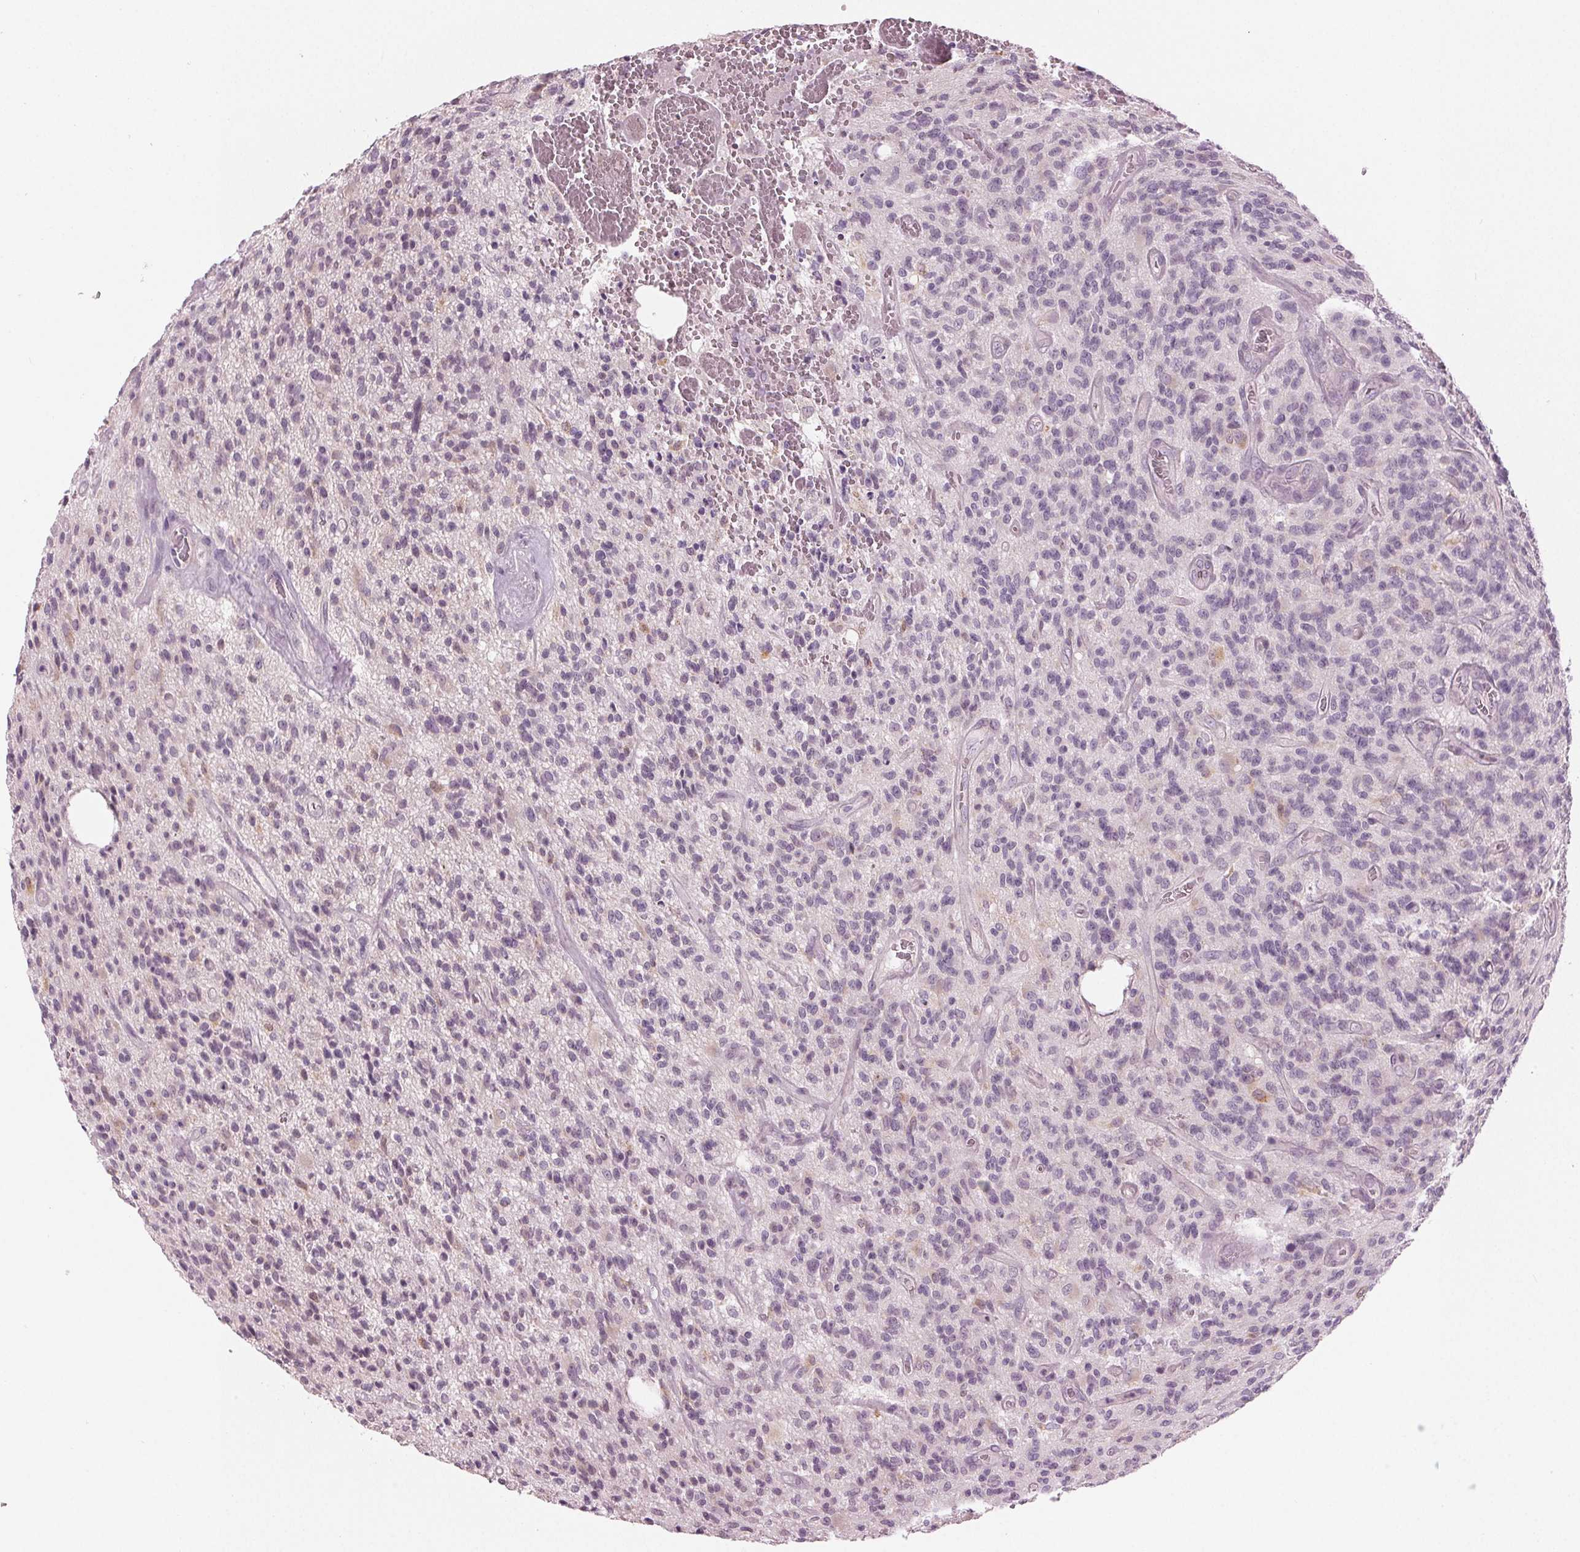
{"staining": {"intensity": "negative", "quantity": "none", "location": "none"}, "tissue": "glioma", "cell_type": "Tumor cells", "image_type": "cancer", "snomed": [{"axis": "morphology", "description": "Glioma, malignant, High grade"}, {"axis": "topography", "description": "Brain"}], "caption": "This is an immunohistochemistry (IHC) micrograph of human malignant glioma (high-grade). There is no staining in tumor cells.", "gene": "PRAP1", "patient": {"sex": "male", "age": 76}}